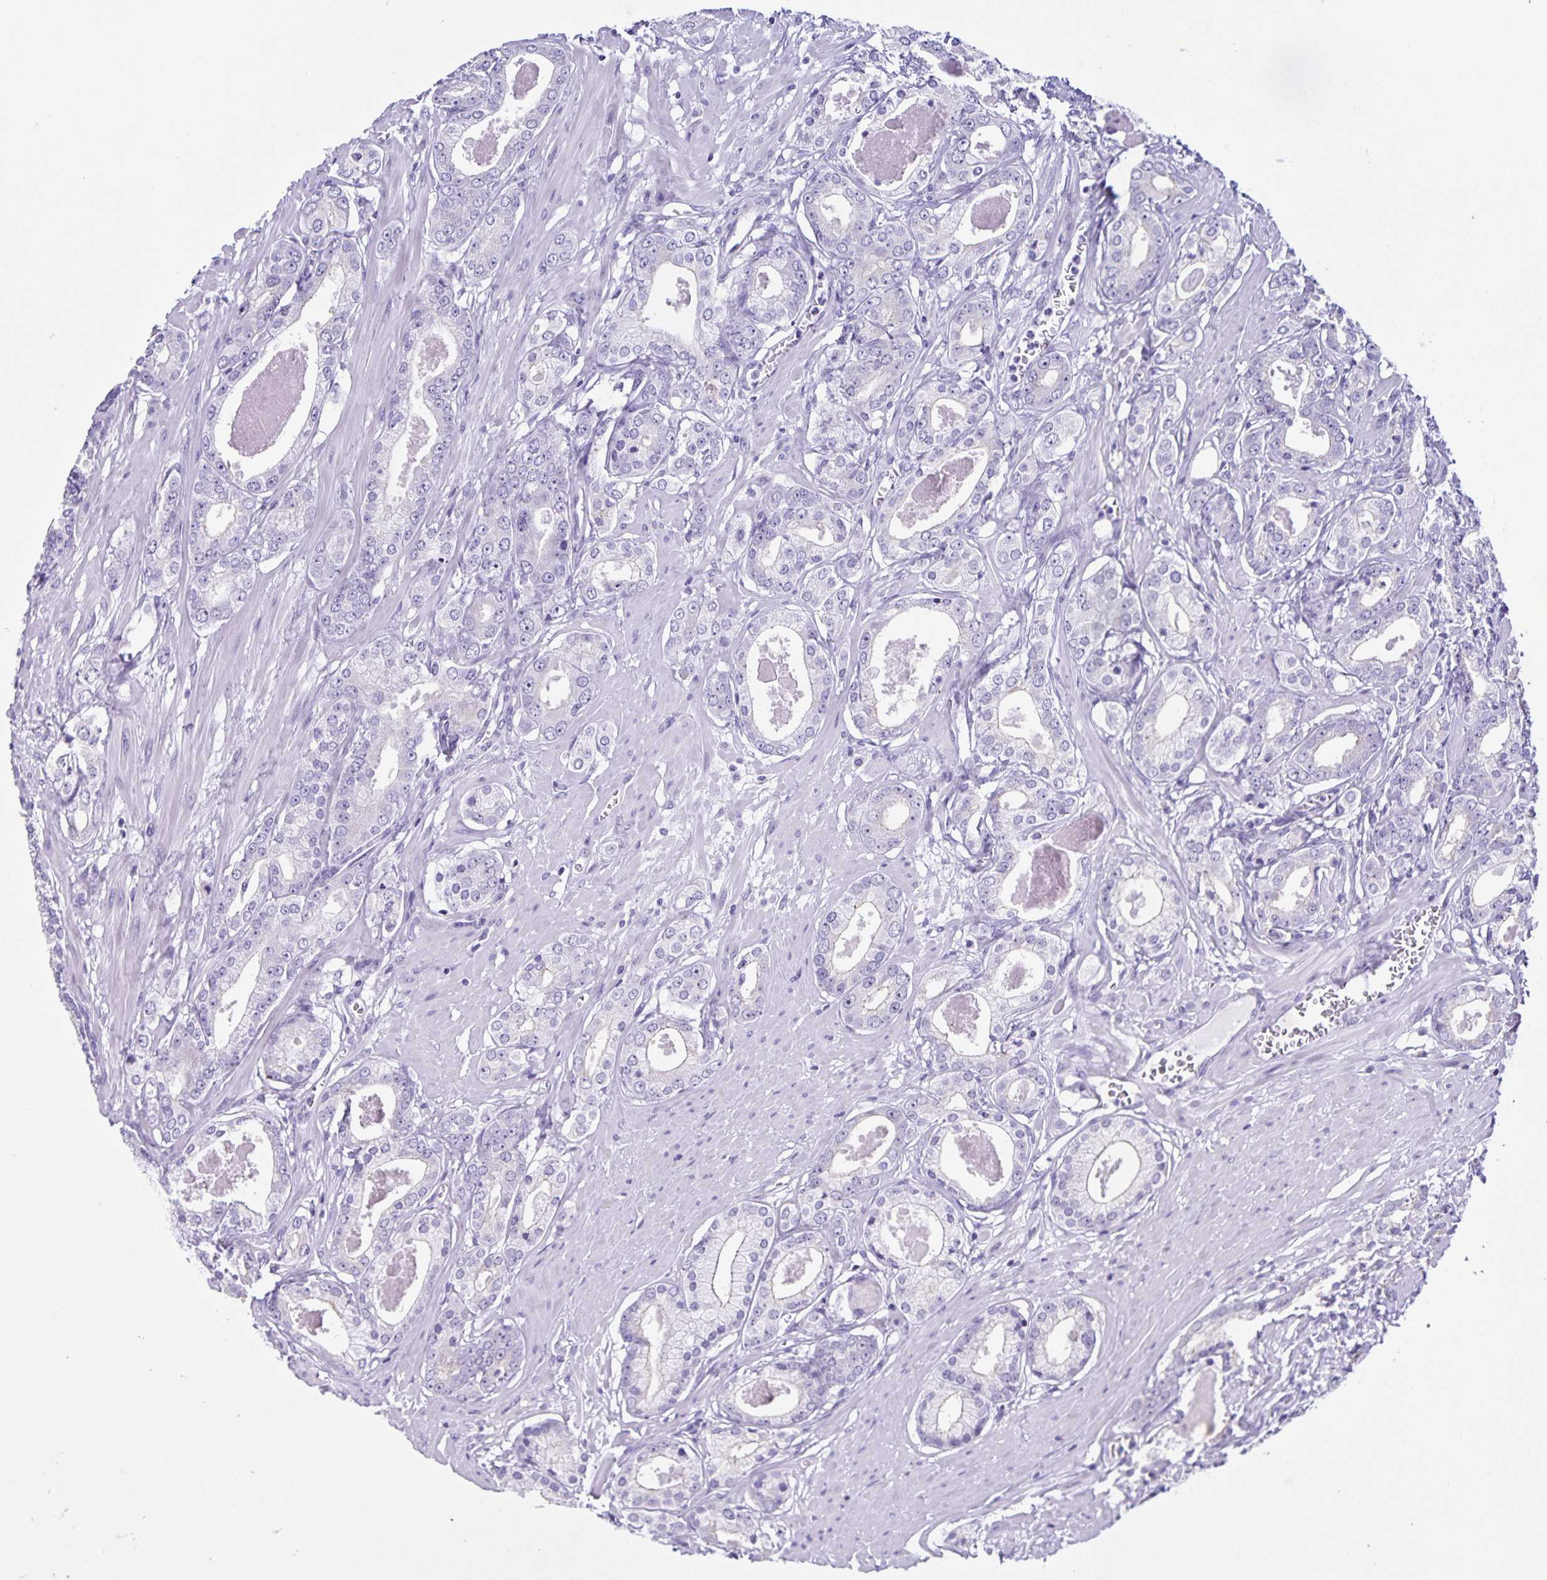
{"staining": {"intensity": "negative", "quantity": "none", "location": "none"}, "tissue": "prostate cancer", "cell_type": "Tumor cells", "image_type": "cancer", "snomed": [{"axis": "morphology", "description": "Adenocarcinoma, NOS"}, {"axis": "morphology", "description": "Adenocarcinoma, Low grade"}, {"axis": "topography", "description": "Prostate"}], "caption": "This micrograph is of prostate cancer (adenocarcinoma) stained with IHC to label a protein in brown with the nuclei are counter-stained blue. There is no positivity in tumor cells. Nuclei are stained in blue.", "gene": "FAM170A", "patient": {"sex": "male", "age": 64}}